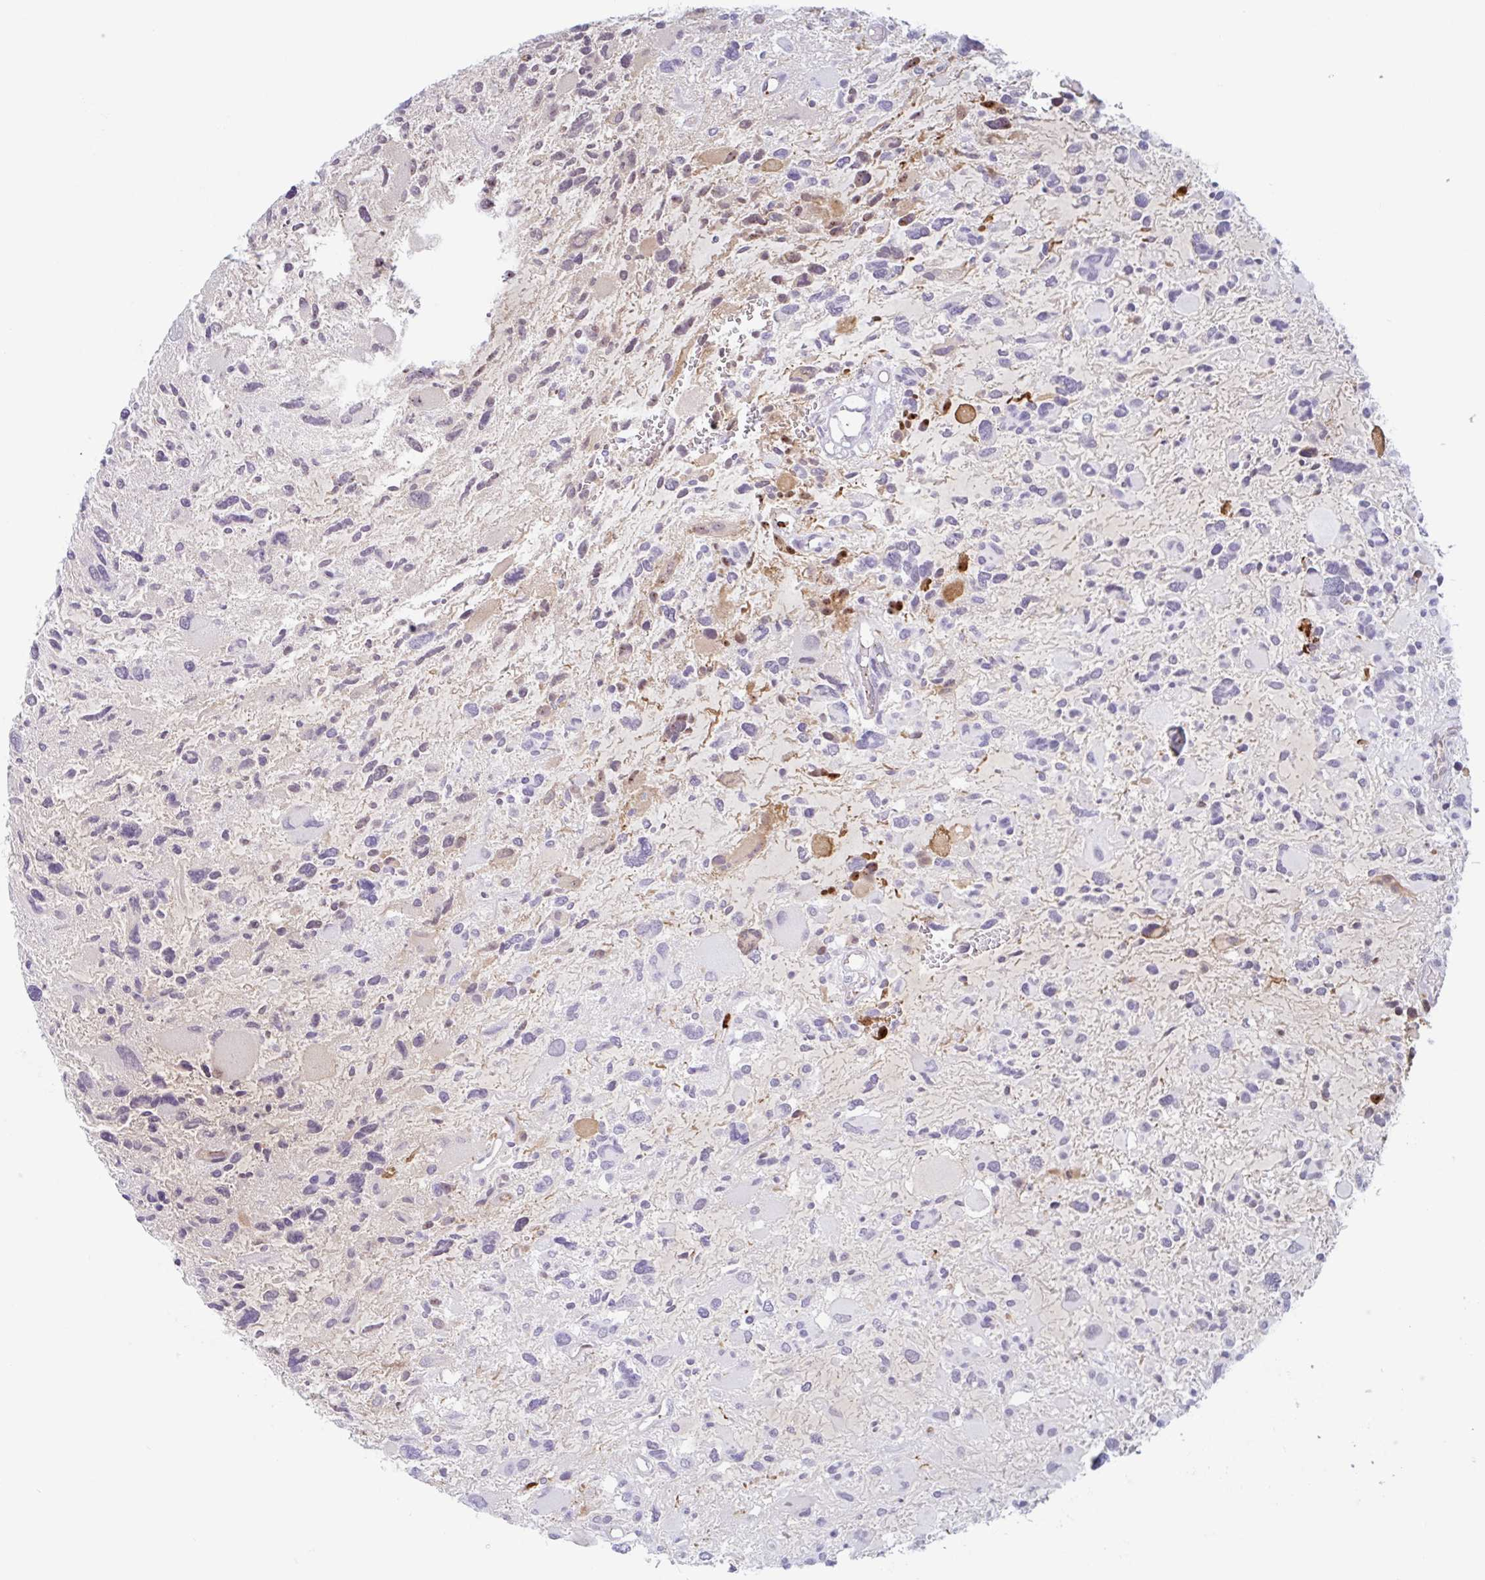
{"staining": {"intensity": "negative", "quantity": "none", "location": "none"}, "tissue": "glioma", "cell_type": "Tumor cells", "image_type": "cancer", "snomed": [{"axis": "morphology", "description": "Glioma, malignant, High grade"}, {"axis": "topography", "description": "Brain"}], "caption": "This is a micrograph of IHC staining of high-grade glioma (malignant), which shows no expression in tumor cells. The staining is performed using DAB brown chromogen with nuclei counter-stained in using hematoxylin.", "gene": "PLG", "patient": {"sex": "female", "age": 11}}